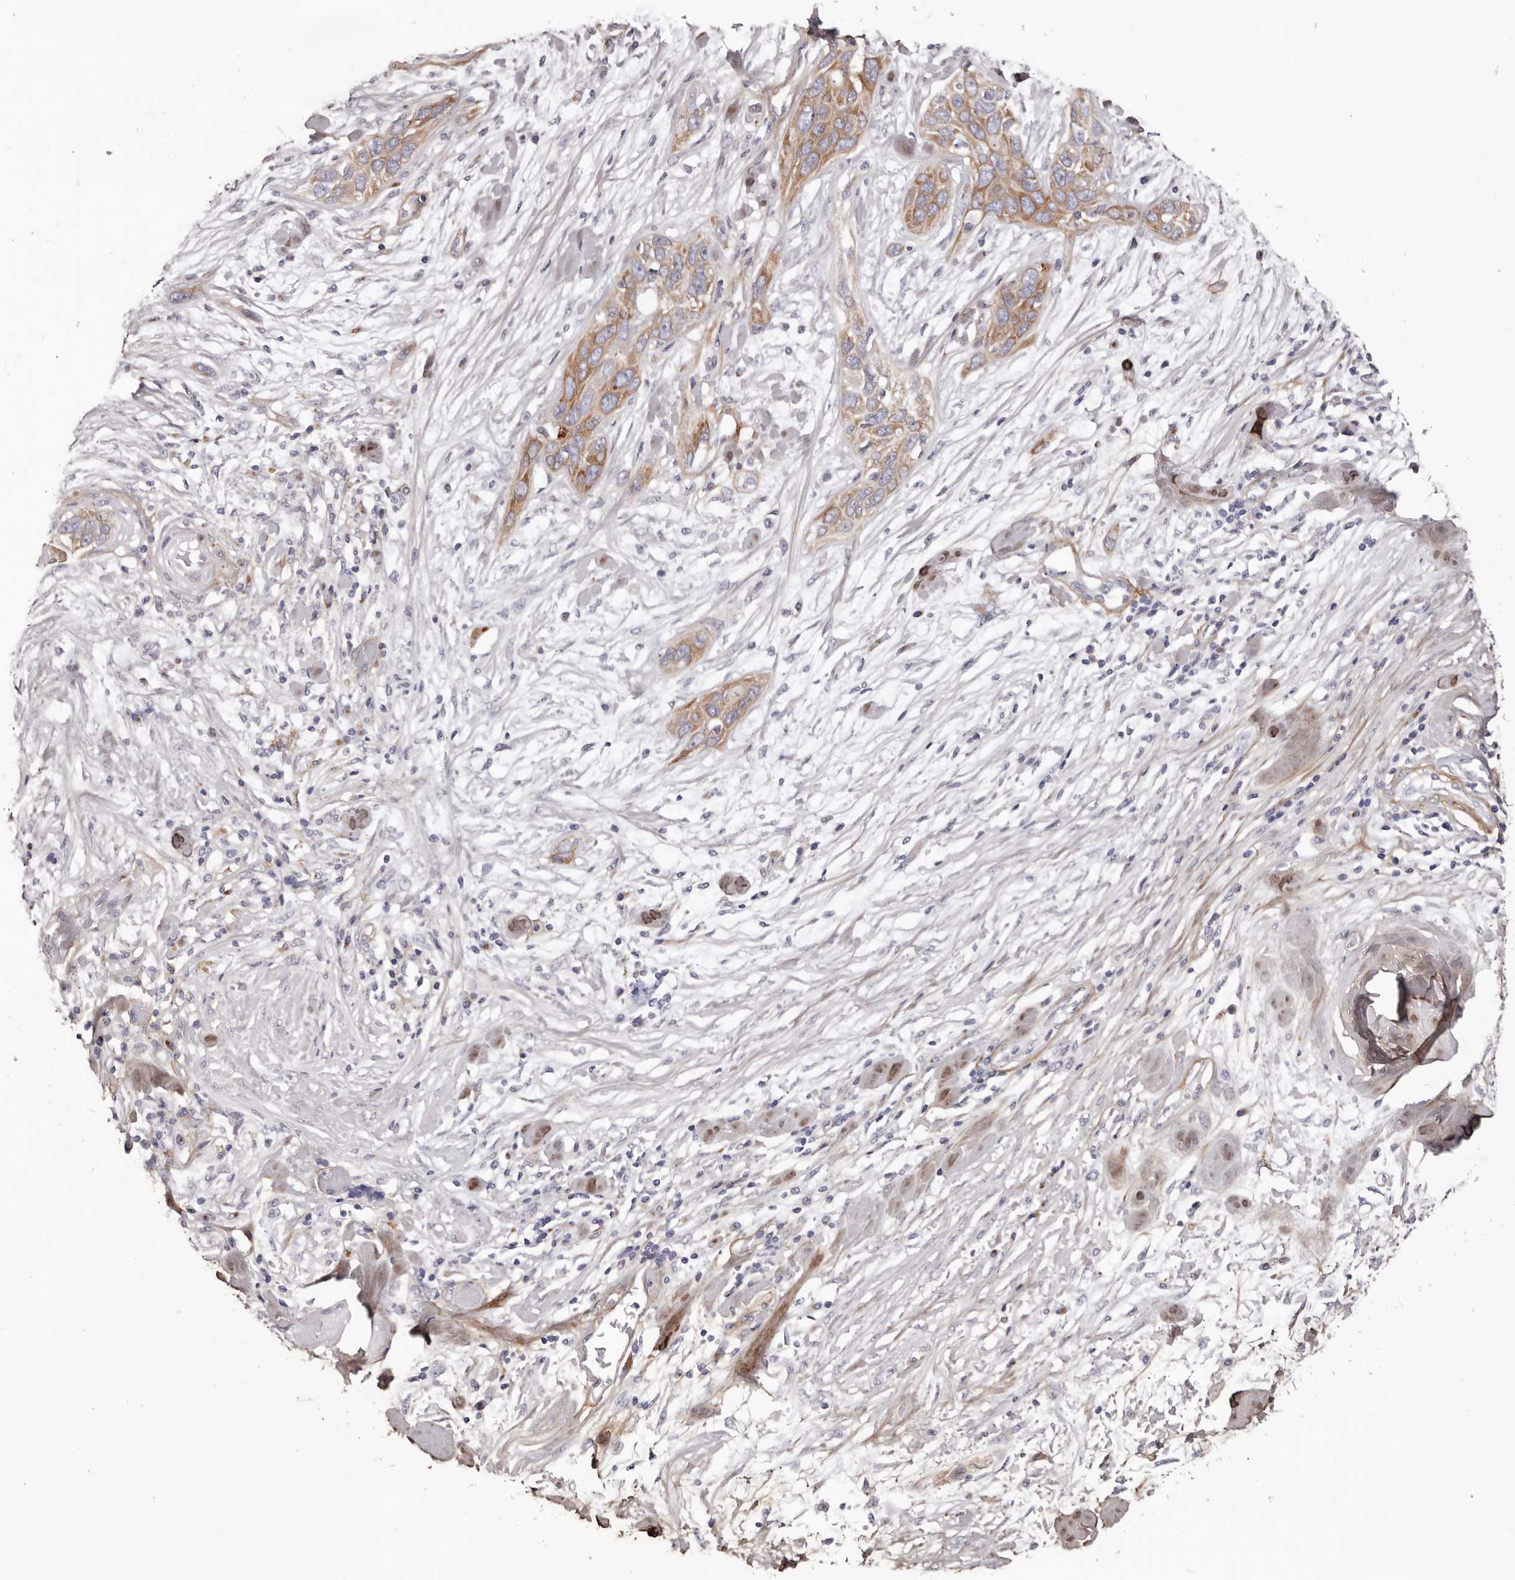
{"staining": {"intensity": "moderate", "quantity": ">75%", "location": "cytoplasmic/membranous"}, "tissue": "pancreatic cancer", "cell_type": "Tumor cells", "image_type": "cancer", "snomed": [{"axis": "morphology", "description": "Adenocarcinoma, NOS"}, {"axis": "topography", "description": "Pancreas"}], "caption": "Tumor cells exhibit medium levels of moderate cytoplasmic/membranous positivity in about >75% of cells in pancreatic adenocarcinoma.", "gene": "COL6A1", "patient": {"sex": "female", "age": 60}}